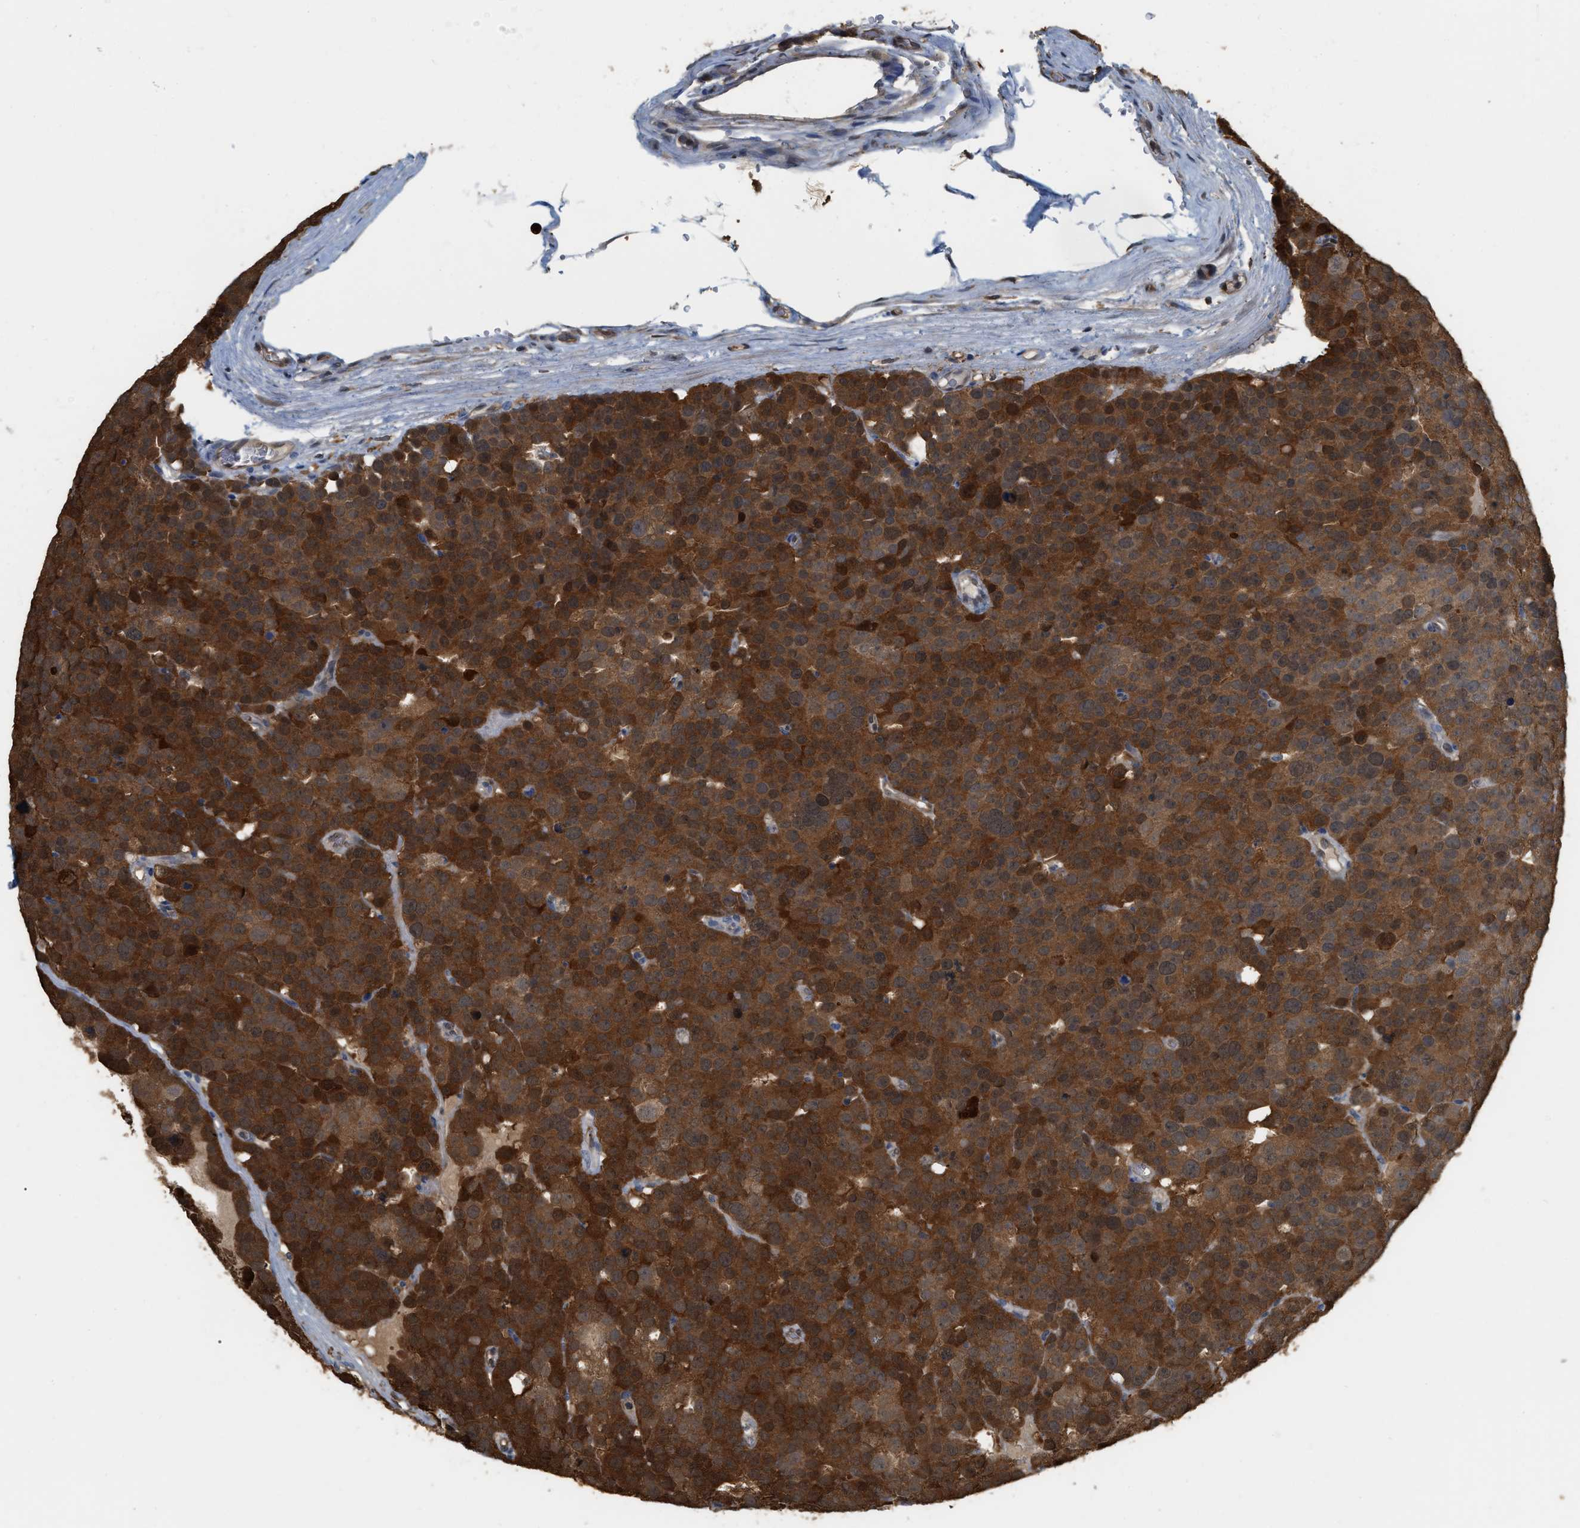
{"staining": {"intensity": "strong", "quantity": ">75%", "location": "cytoplasmic/membranous"}, "tissue": "testis cancer", "cell_type": "Tumor cells", "image_type": "cancer", "snomed": [{"axis": "morphology", "description": "Seminoma, NOS"}, {"axis": "topography", "description": "Testis"}], "caption": "A brown stain highlights strong cytoplasmic/membranous expression of a protein in testis cancer (seminoma) tumor cells.", "gene": "MTPN", "patient": {"sex": "male", "age": 71}}